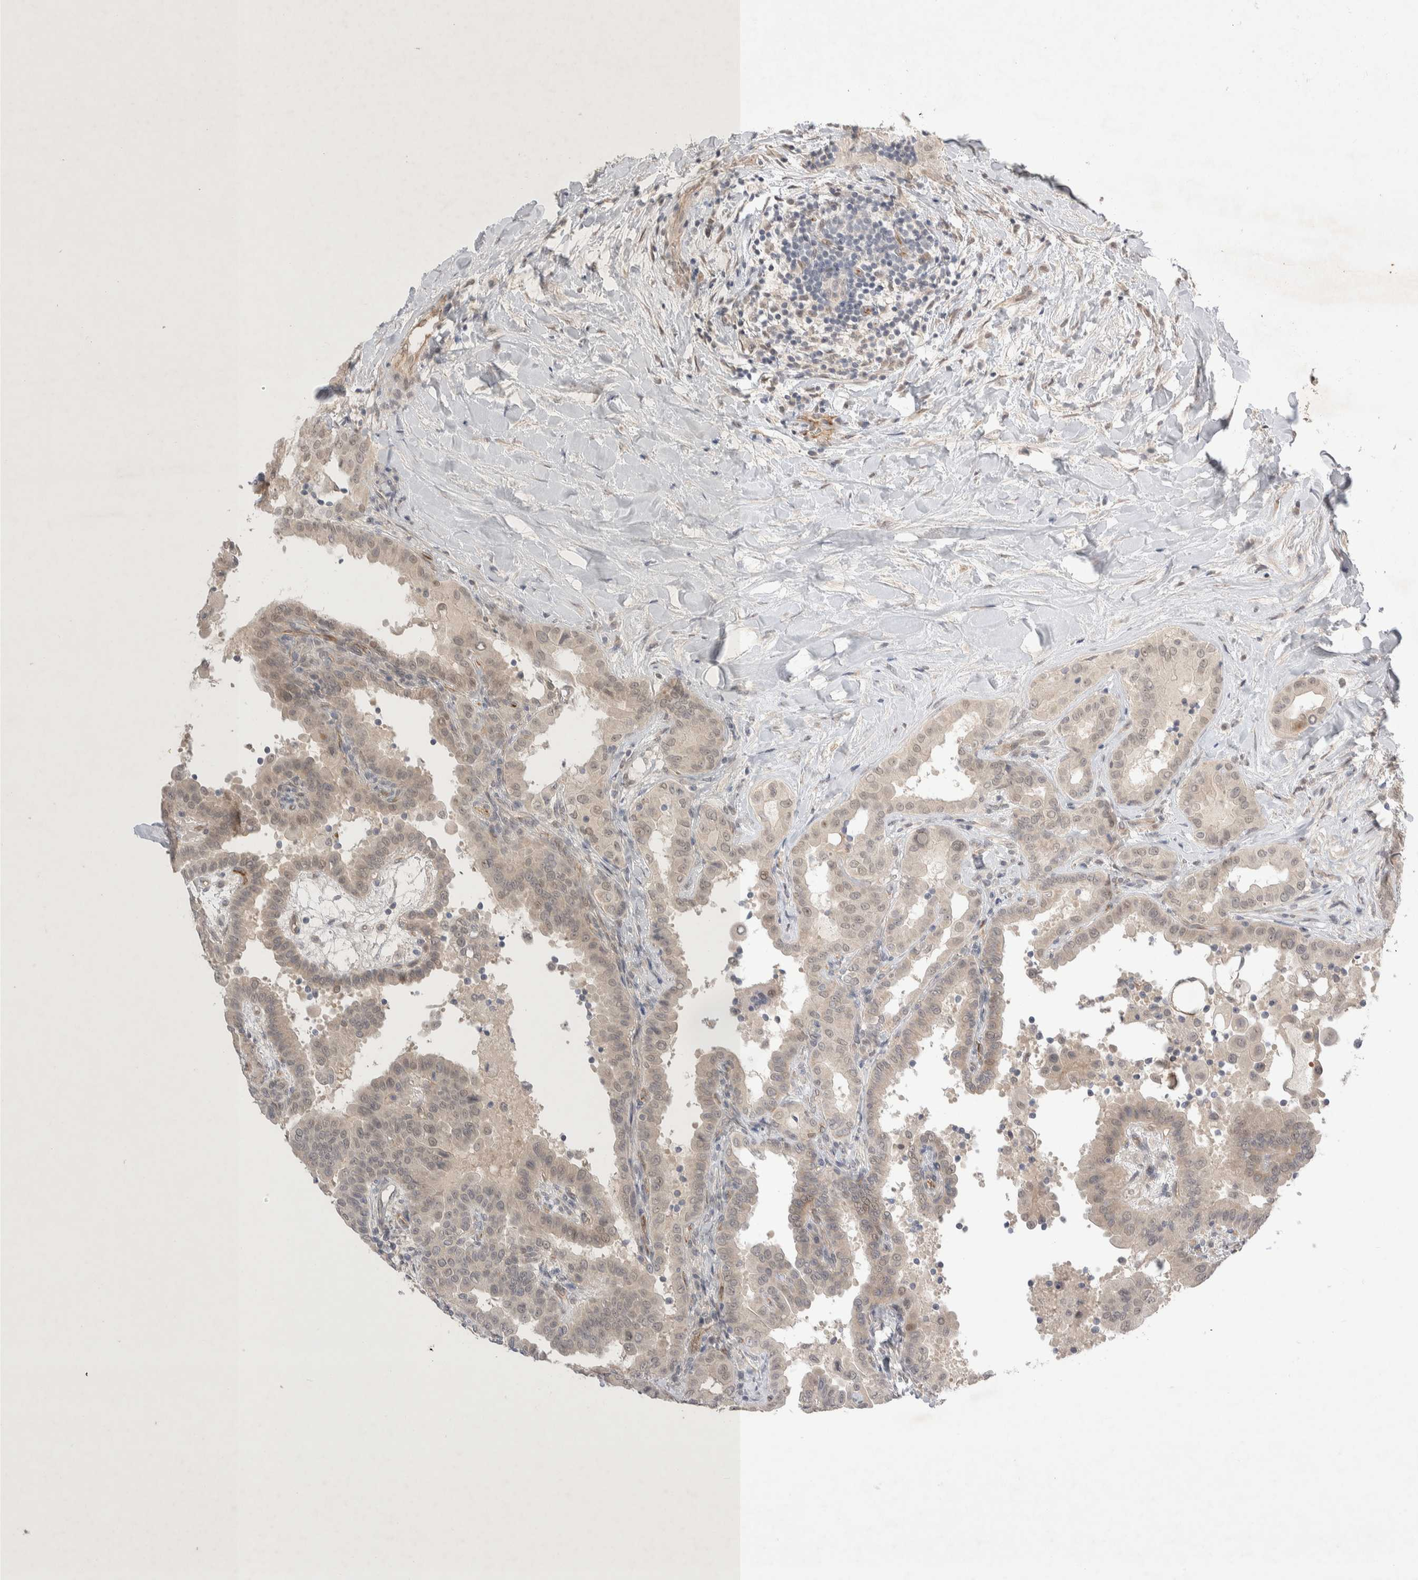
{"staining": {"intensity": "negative", "quantity": "none", "location": "none"}, "tissue": "thyroid cancer", "cell_type": "Tumor cells", "image_type": "cancer", "snomed": [{"axis": "morphology", "description": "Papillary adenocarcinoma, NOS"}, {"axis": "topography", "description": "Thyroid gland"}], "caption": "DAB (3,3'-diaminobenzidine) immunohistochemical staining of thyroid papillary adenocarcinoma demonstrates no significant expression in tumor cells.", "gene": "ZNF704", "patient": {"sex": "male", "age": 33}}